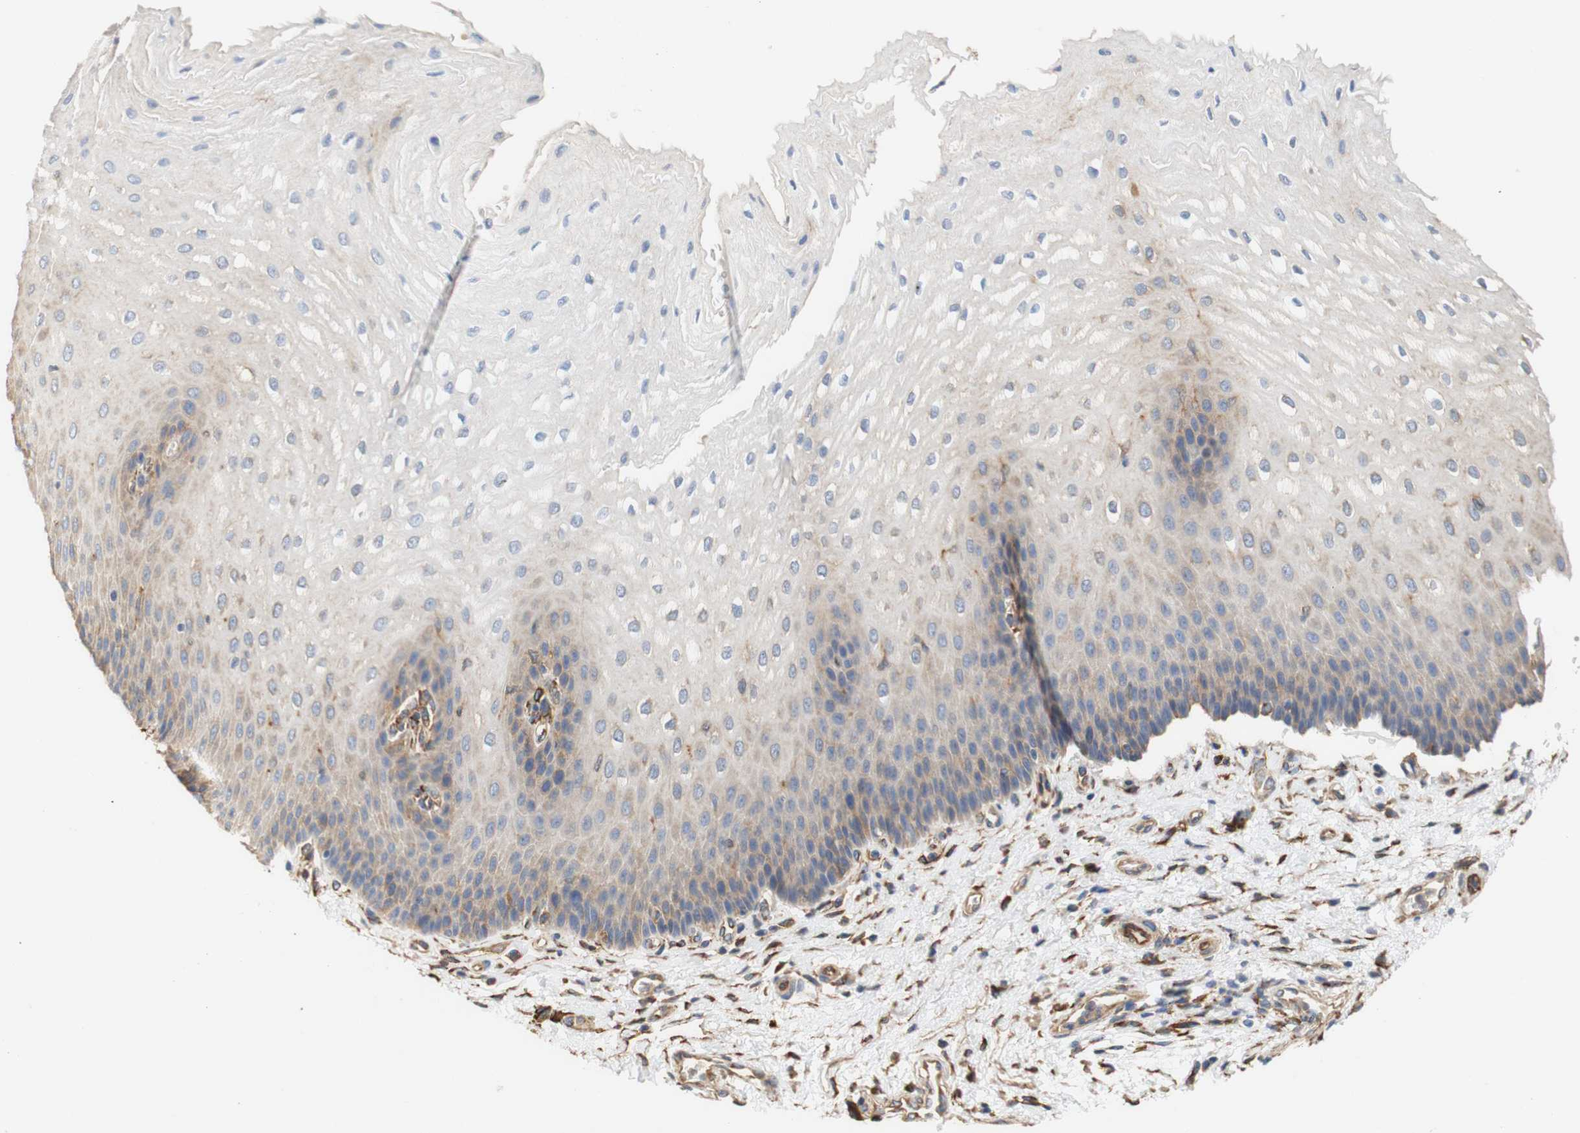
{"staining": {"intensity": "weak", "quantity": "25%-75%", "location": "cytoplasmic/membranous"}, "tissue": "esophagus", "cell_type": "Squamous epithelial cells", "image_type": "normal", "snomed": [{"axis": "morphology", "description": "Normal tissue, NOS"}, {"axis": "topography", "description": "Esophagus"}], "caption": "IHC photomicrograph of unremarkable esophagus: esophagus stained using immunohistochemistry displays low levels of weak protein expression localized specifically in the cytoplasmic/membranous of squamous epithelial cells, appearing as a cytoplasmic/membranous brown color.", "gene": "EIF2AK4", "patient": {"sex": "male", "age": 54}}